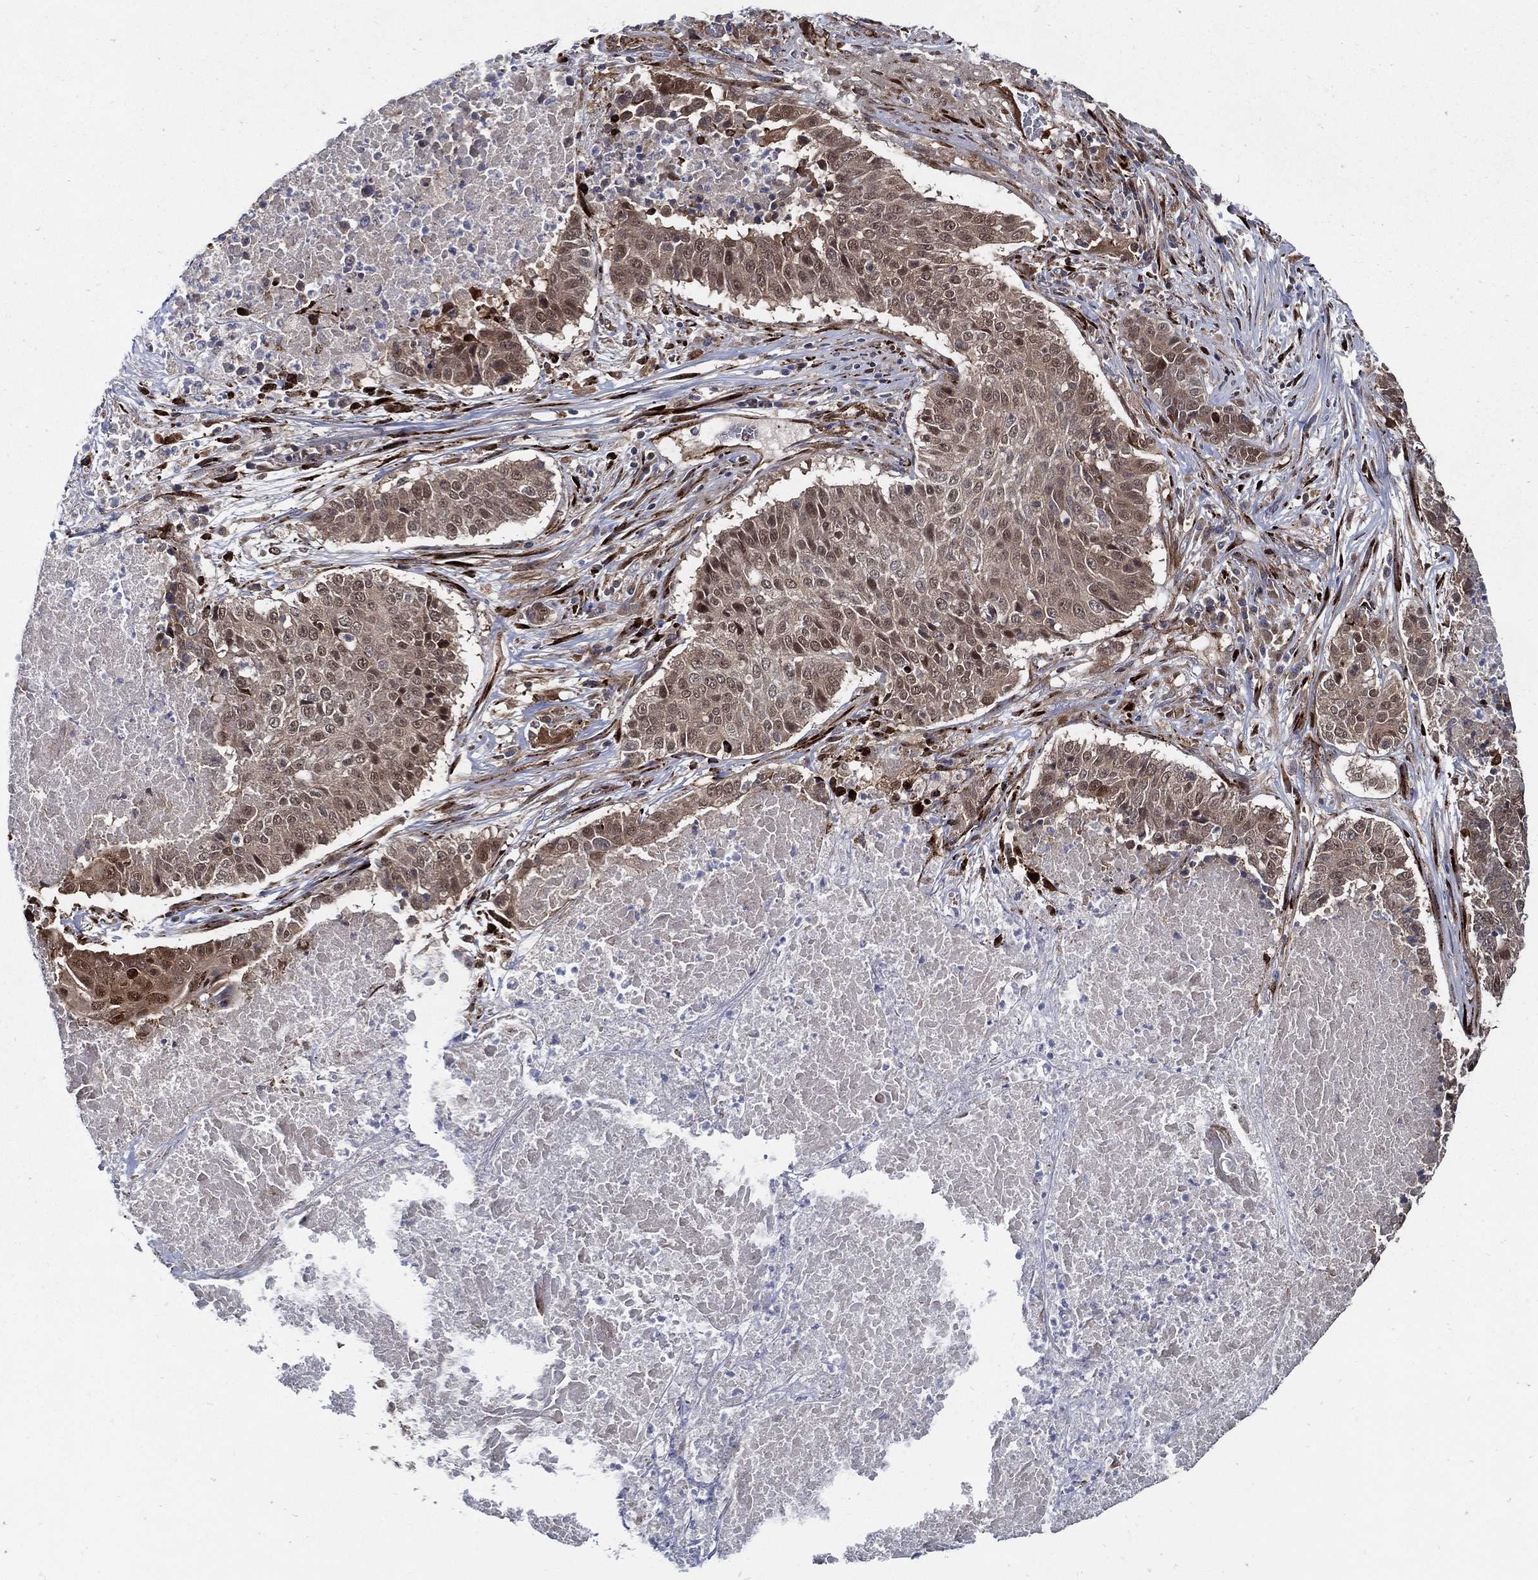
{"staining": {"intensity": "moderate", "quantity": "<25%", "location": "nuclear"}, "tissue": "lung cancer", "cell_type": "Tumor cells", "image_type": "cancer", "snomed": [{"axis": "morphology", "description": "Squamous cell carcinoma, NOS"}, {"axis": "topography", "description": "Lung"}], "caption": "Protein expression analysis of human lung cancer reveals moderate nuclear staining in approximately <25% of tumor cells.", "gene": "ARHGAP11A", "patient": {"sex": "male", "age": 64}}